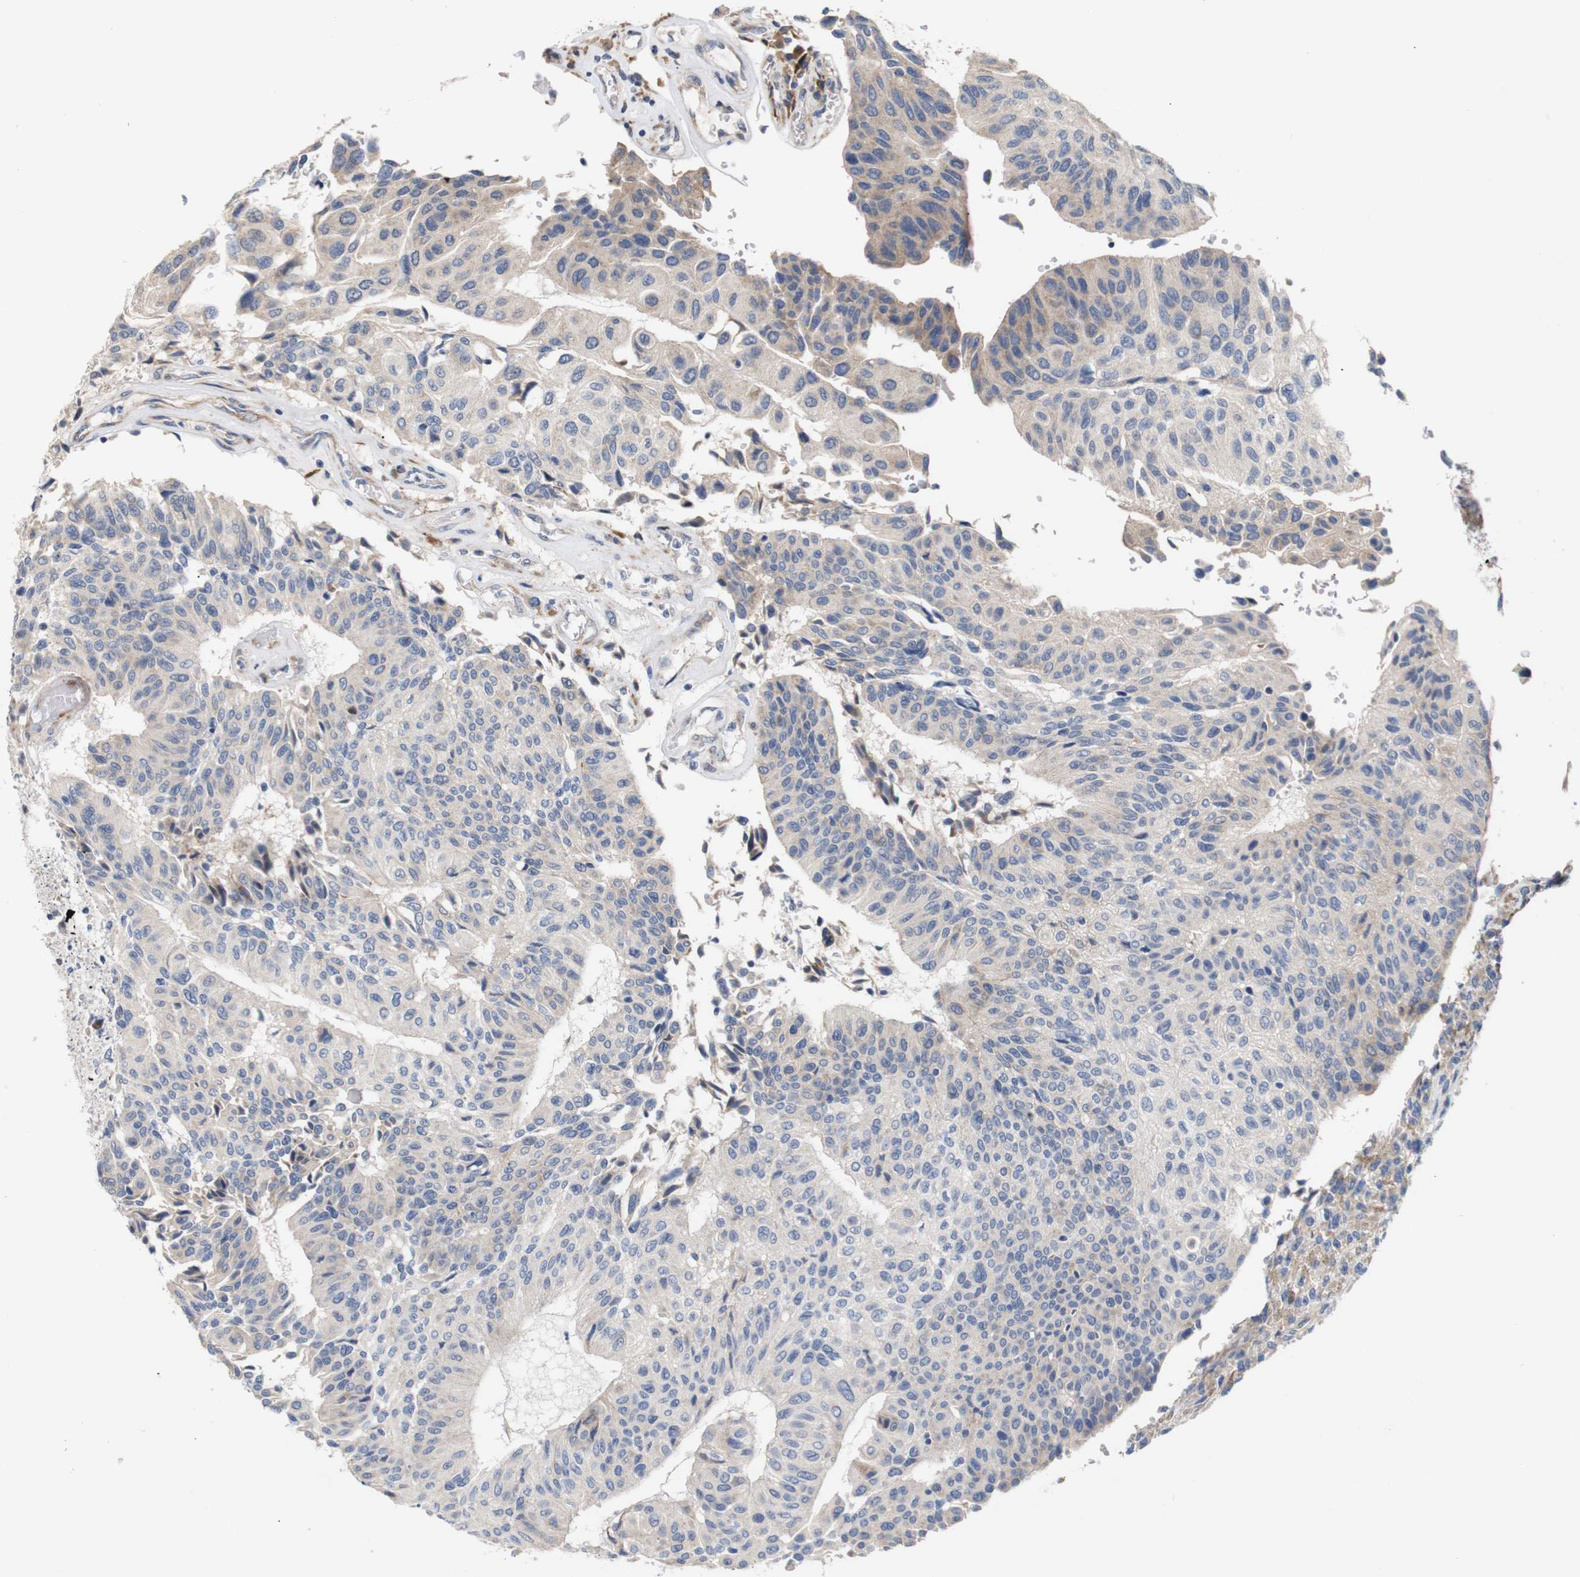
{"staining": {"intensity": "weak", "quantity": ">75%", "location": "cytoplasmic/membranous"}, "tissue": "urothelial cancer", "cell_type": "Tumor cells", "image_type": "cancer", "snomed": [{"axis": "morphology", "description": "Urothelial carcinoma, High grade"}, {"axis": "topography", "description": "Urinary bladder"}], "caption": "DAB (3,3'-diaminobenzidine) immunohistochemical staining of high-grade urothelial carcinoma reveals weak cytoplasmic/membranous protein positivity in about >75% of tumor cells.", "gene": "TRIM5", "patient": {"sex": "male", "age": 66}}